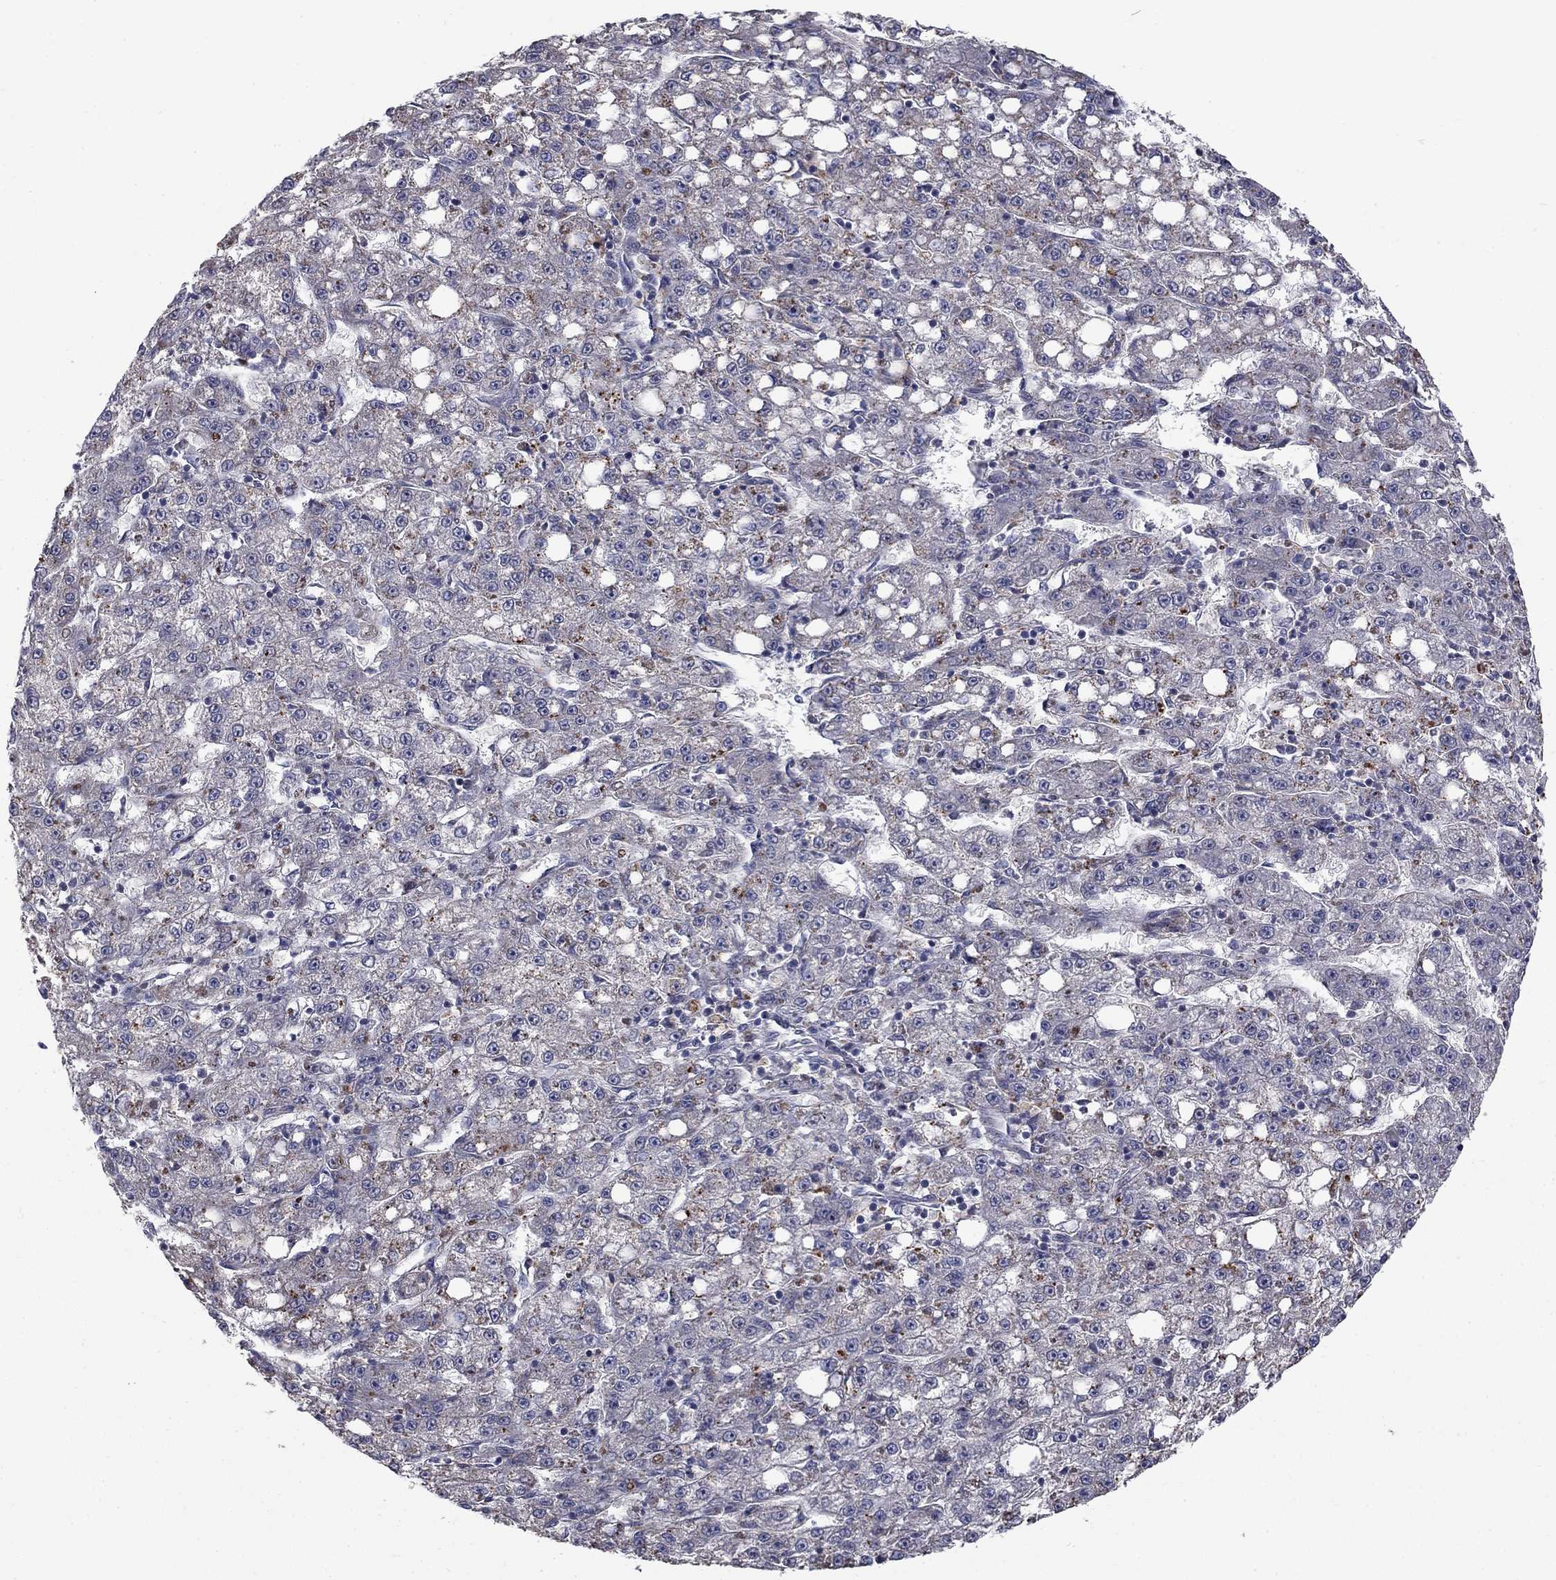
{"staining": {"intensity": "negative", "quantity": "none", "location": "none"}, "tissue": "liver cancer", "cell_type": "Tumor cells", "image_type": "cancer", "snomed": [{"axis": "morphology", "description": "Carcinoma, Hepatocellular, NOS"}, {"axis": "topography", "description": "Liver"}], "caption": "Immunohistochemistry (IHC) micrograph of neoplastic tissue: human hepatocellular carcinoma (liver) stained with DAB reveals no significant protein staining in tumor cells.", "gene": "FAM3B", "patient": {"sex": "female", "age": 65}}